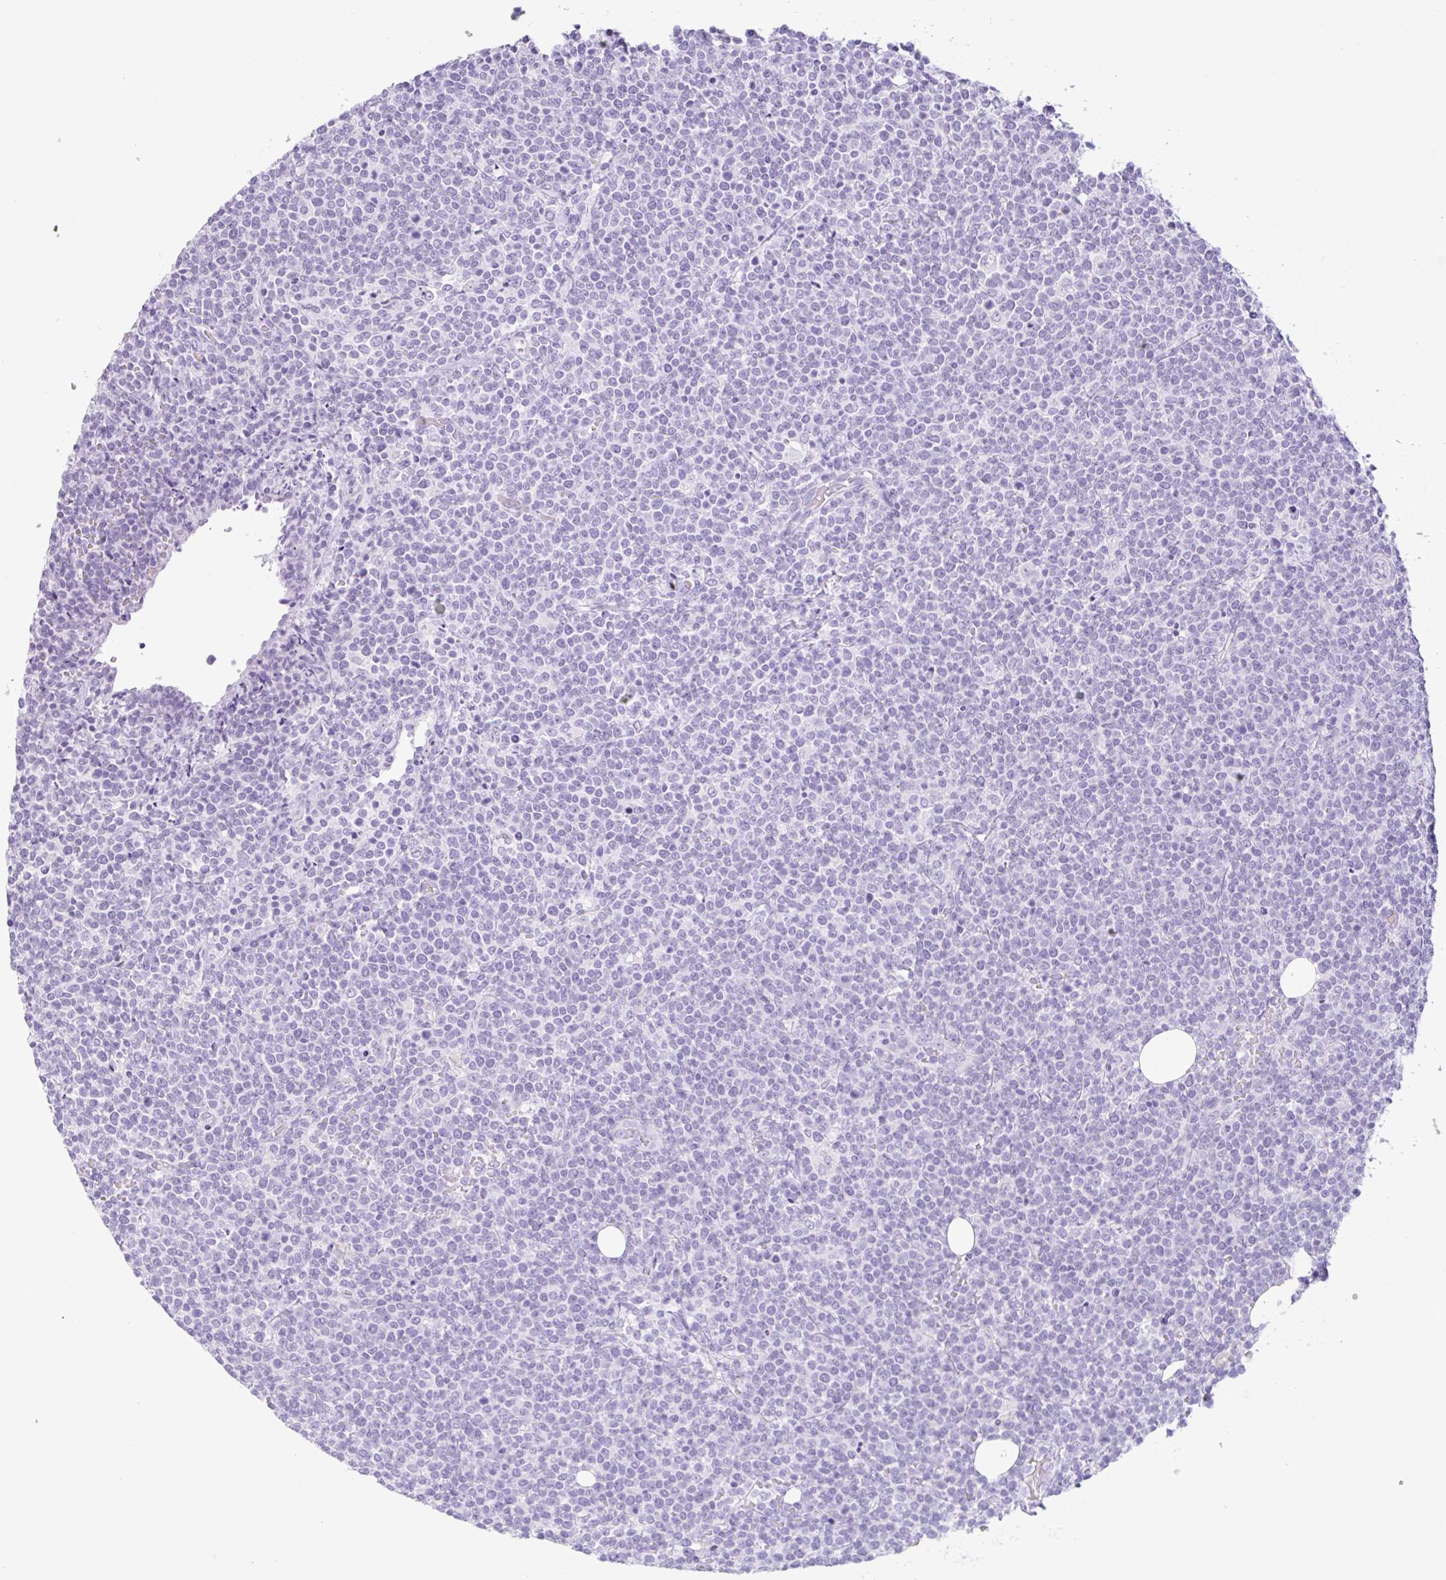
{"staining": {"intensity": "negative", "quantity": "none", "location": "none"}, "tissue": "lymphoma", "cell_type": "Tumor cells", "image_type": "cancer", "snomed": [{"axis": "morphology", "description": "Malignant lymphoma, non-Hodgkin's type, High grade"}, {"axis": "topography", "description": "Lymph node"}], "caption": "Protein analysis of malignant lymphoma, non-Hodgkin's type (high-grade) shows no significant staining in tumor cells. The staining was performed using DAB to visualize the protein expression in brown, while the nuclei were stained in blue with hematoxylin (Magnification: 20x).", "gene": "CTSE", "patient": {"sex": "male", "age": 61}}